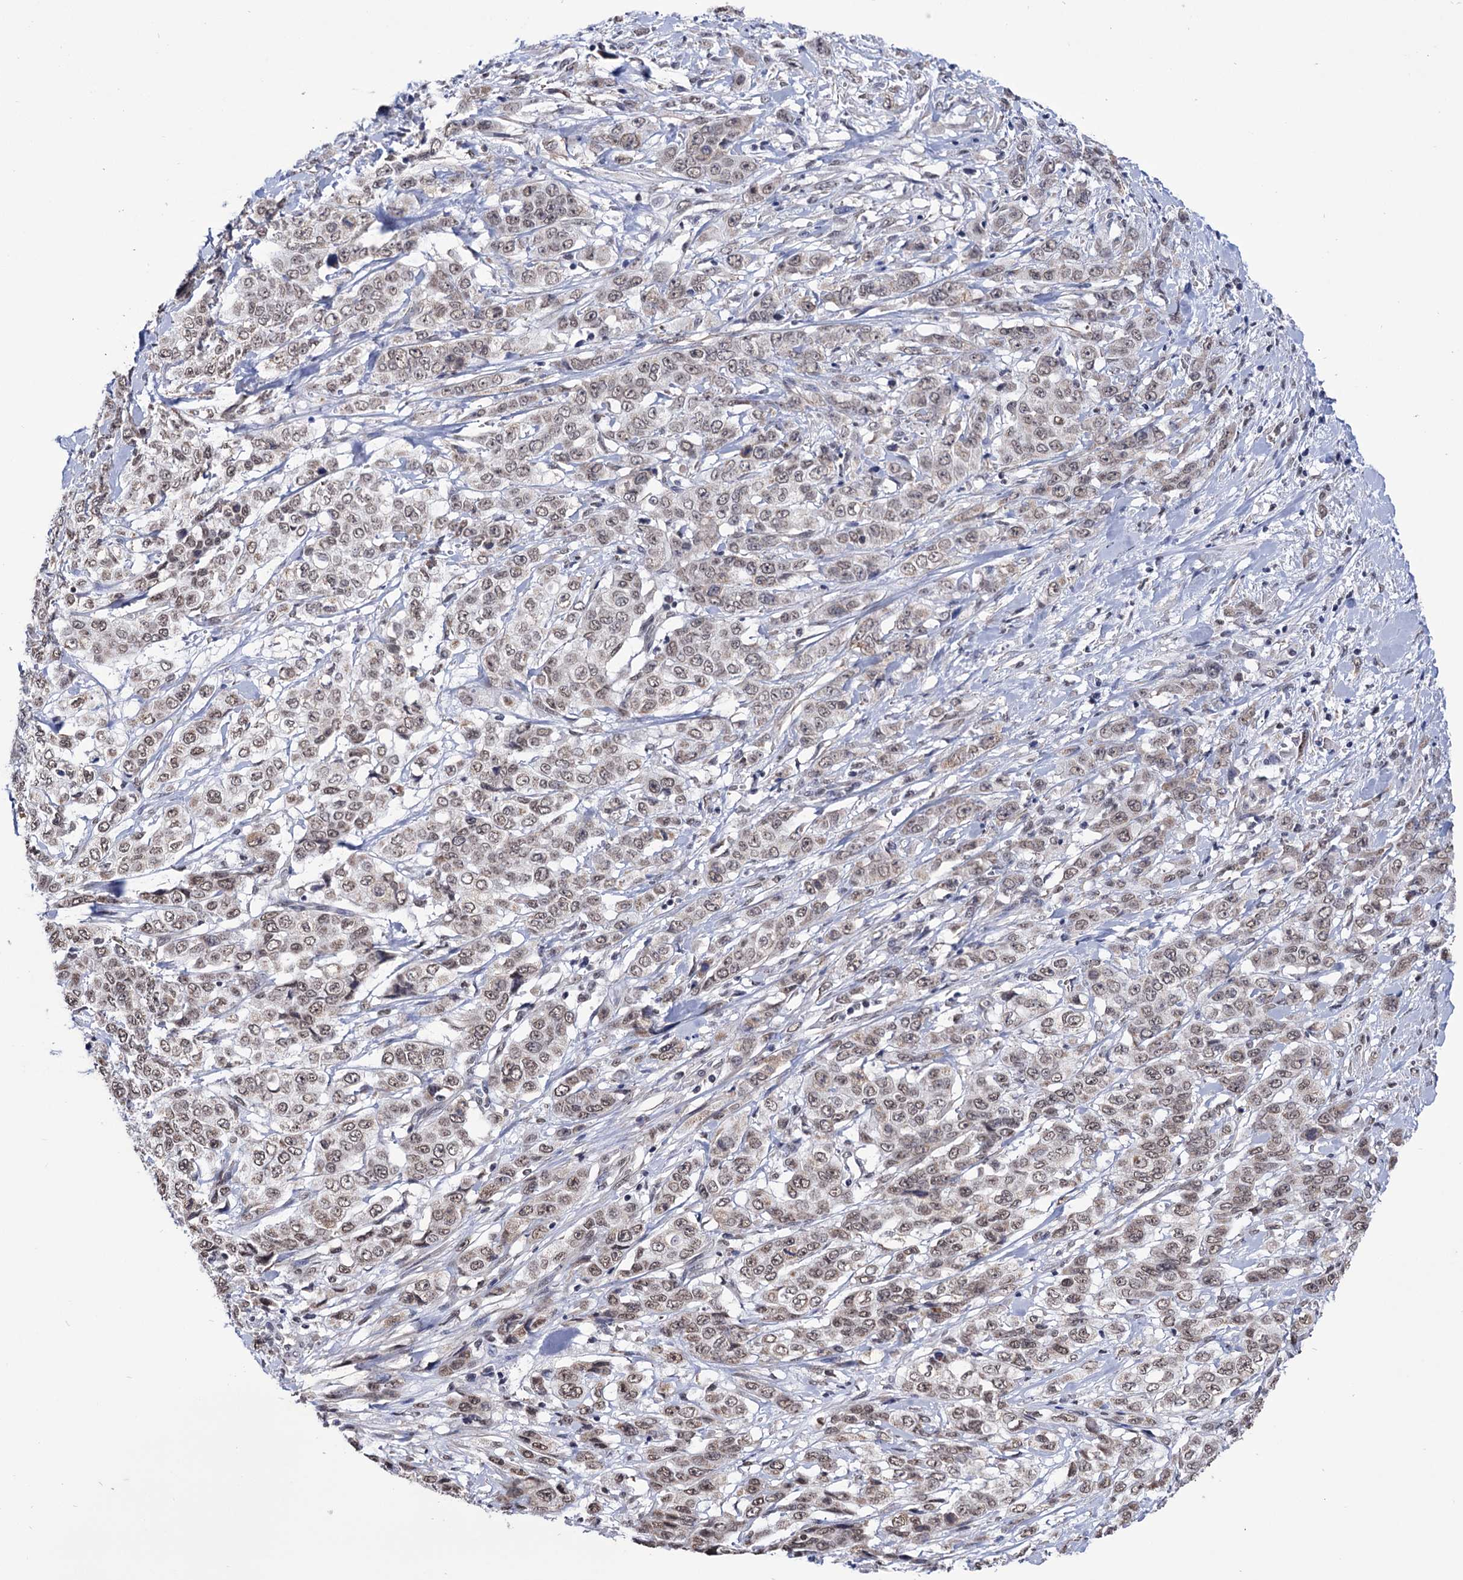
{"staining": {"intensity": "moderate", "quantity": ">75%", "location": "nuclear"}, "tissue": "stomach cancer", "cell_type": "Tumor cells", "image_type": "cancer", "snomed": [{"axis": "morphology", "description": "Adenocarcinoma, NOS"}, {"axis": "topography", "description": "Stomach, upper"}], "caption": "An image showing moderate nuclear positivity in approximately >75% of tumor cells in adenocarcinoma (stomach), as visualized by brown immunohistochemical staining.", "gene": "ABHD10", "patient": {"sex": "male", "age": 62}}